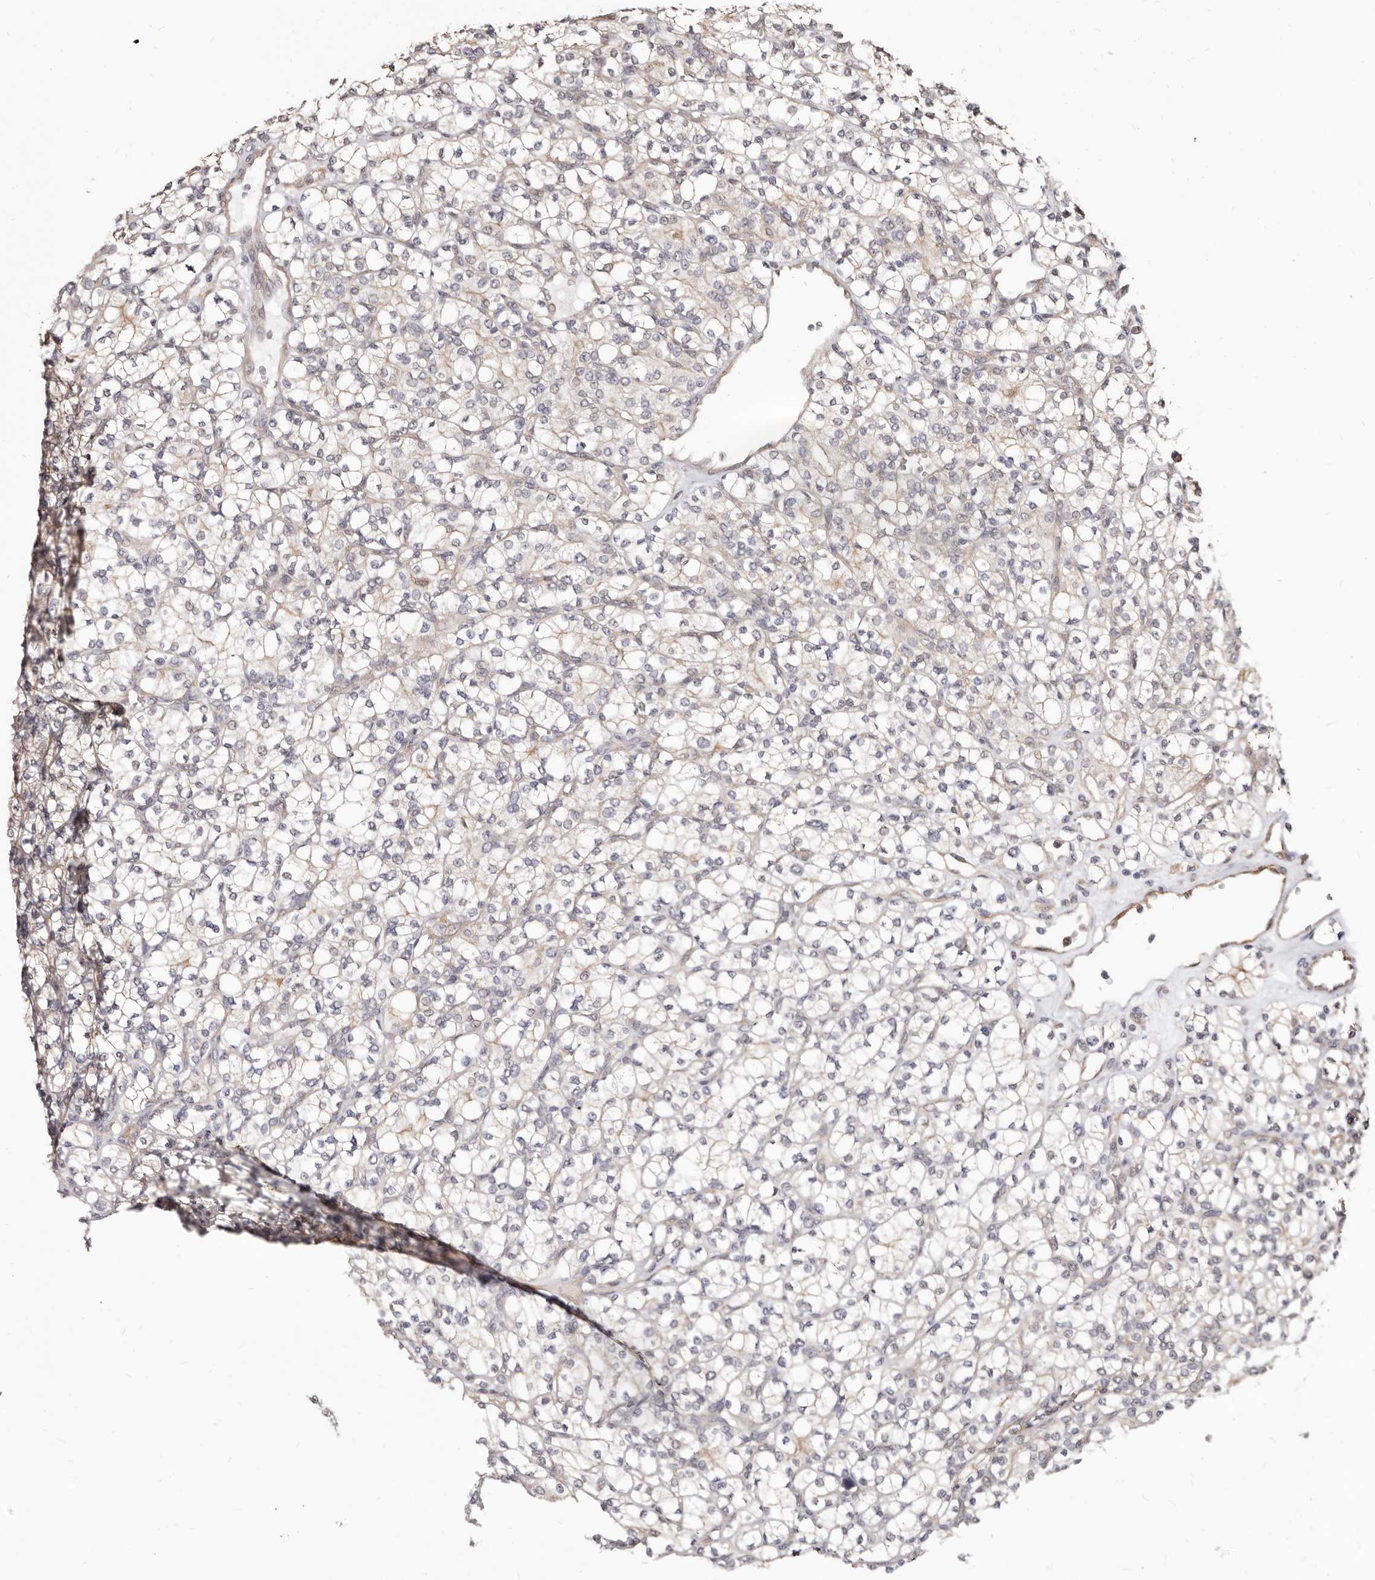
{"staining": {"intensity": "weak", "quantity": "<25%", "location": "cytoplasmic/membranous"}, "tissue": "renal cancer", "cell_type": "Tumor cells", "image_type": "cancer", "snomed": [{"axis": "morphology", "description": "Adenocarcinoma, NOS"}, {"axis": "topography", "description": "Kidney"}], "caption": "Human renal cancer stained for a protein using IHC shows no staining in tumor cells.", "gene": "TRIP13", "patient": {"sex": "male", "age": 77}}